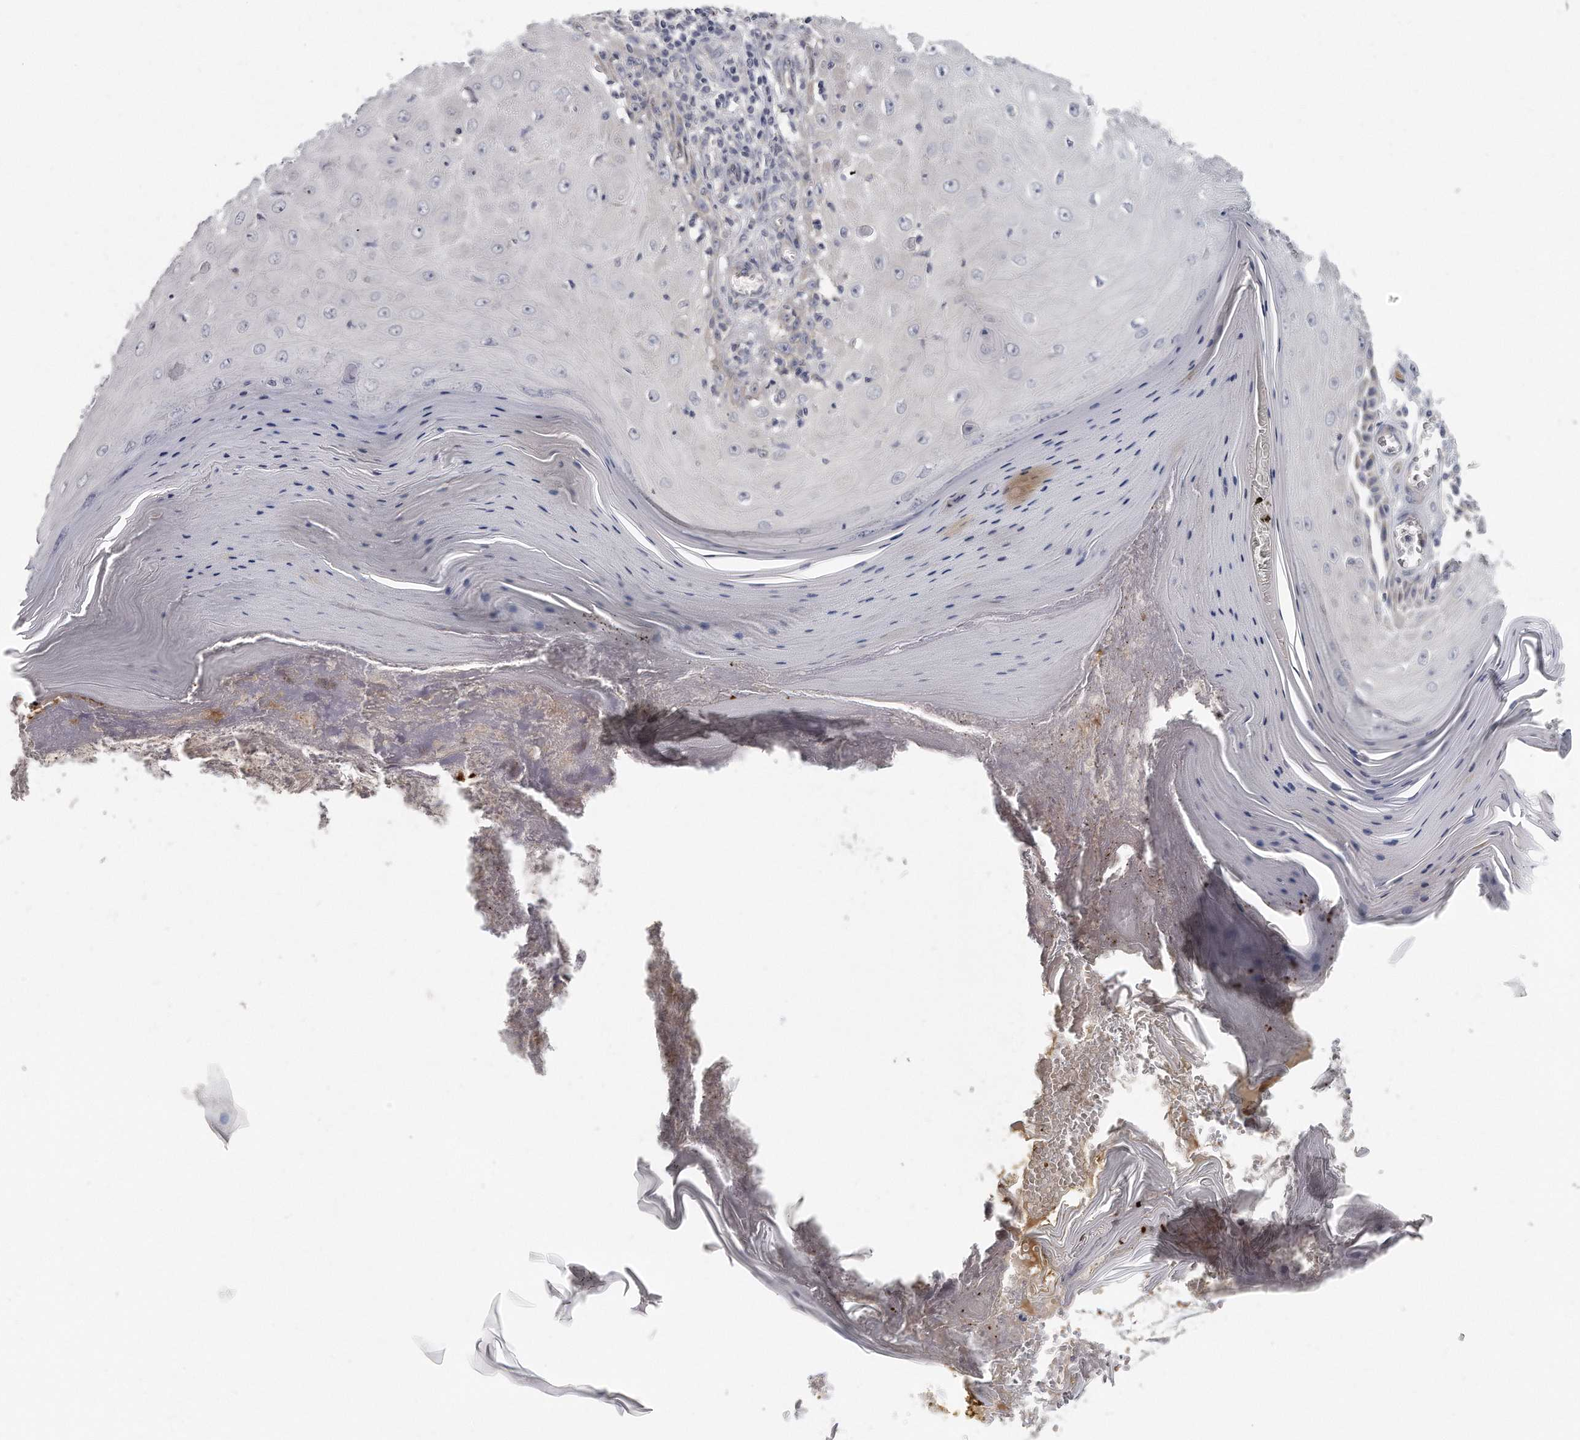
{"staining": {"intensity": "negative", "quantity": "none", "location": "none"}, "tissue": "skin cancer", "cell_type": "Tumor cells", "image_type": "cancer", "snomed": [{"axis": "morphology", "description": "Squamous cell carcinoma, NOS"}, {"axis": "topography", "description": "Skin"}], "caption": "DAB (3,3'-diaminobenzidine) immunohistochemical staining of skin cancer reveals no significant positivity in tumor cells. (DAB IHC visualized using brightfield microscopy, high magnification).", "gene": "PLEKHA6", "patient": {"sex": "female", "age": 73}}